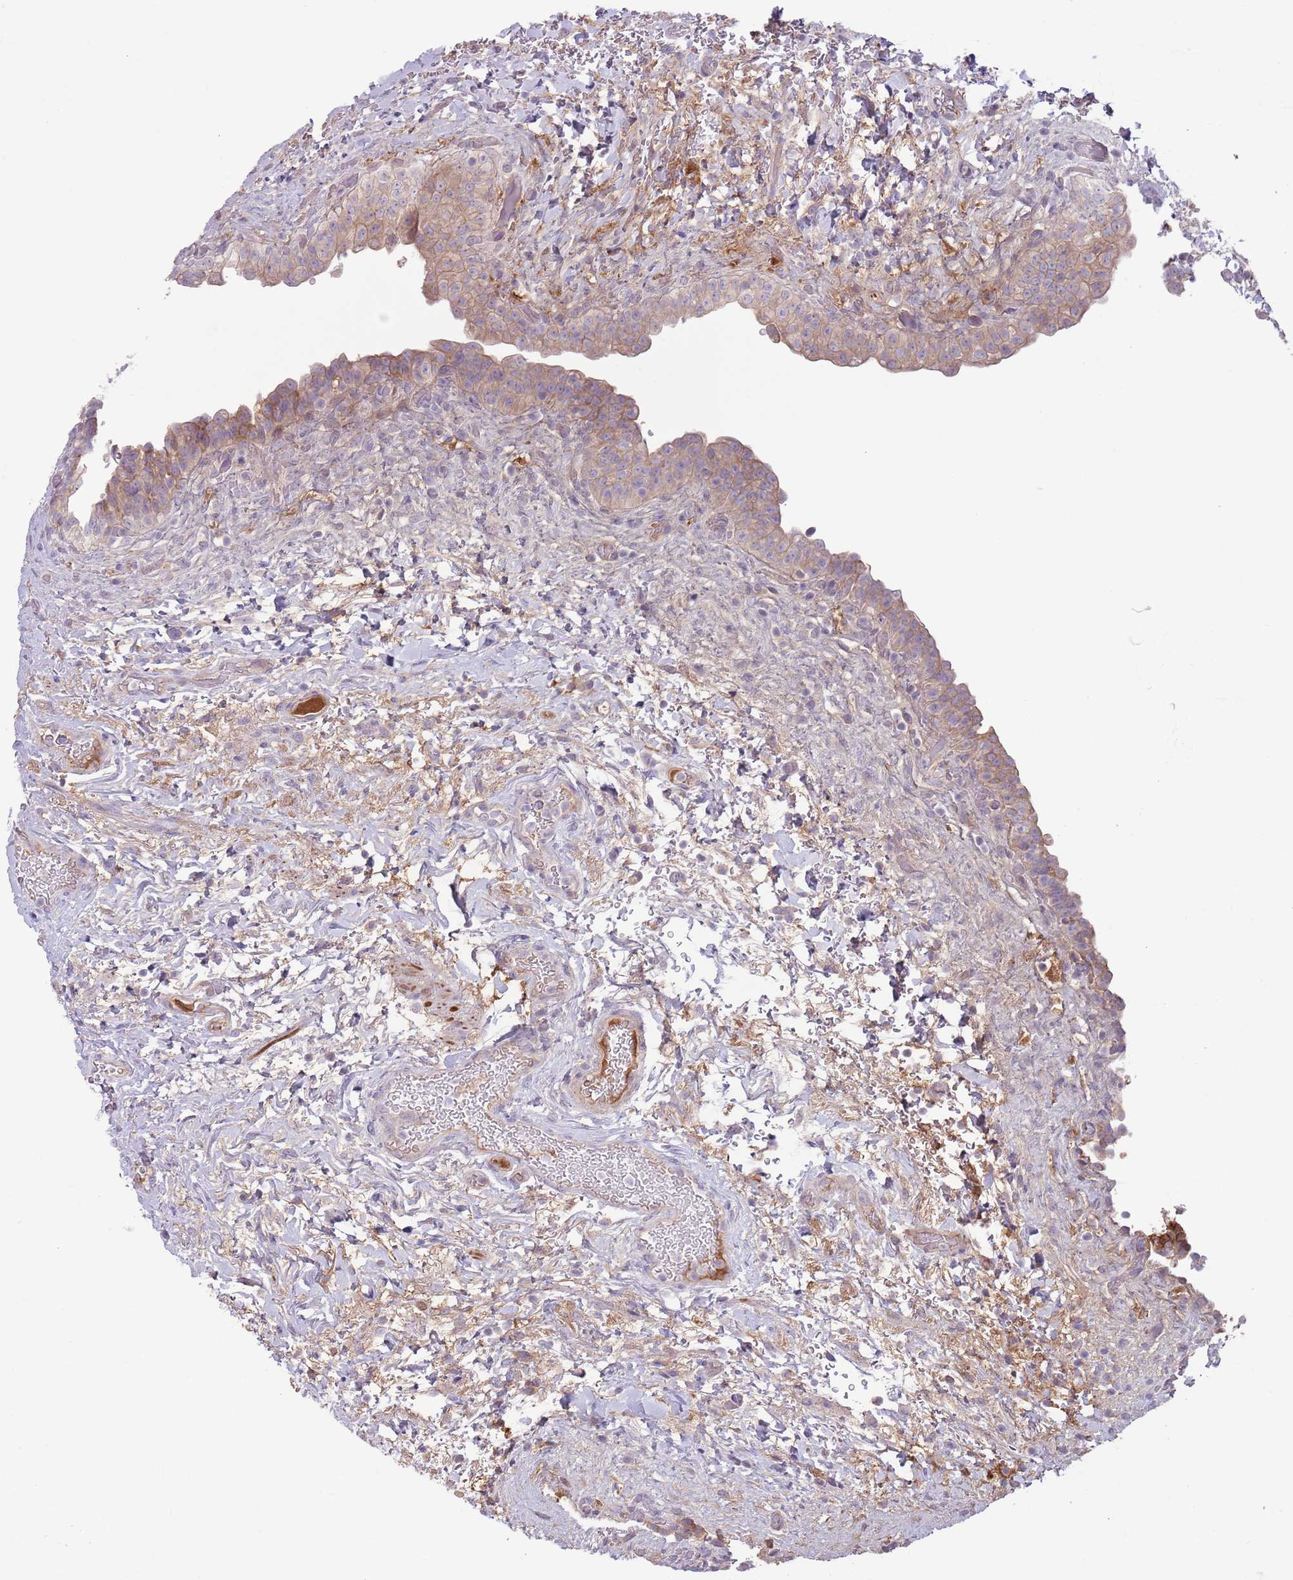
{"staining": {"intensity": "weak", "quantity": ">75%", "location": "cytoplasmic/membranous"}, "tissue": "urinary bladder", "cell_type": "Urothelial cells", "image_type": "normal", "snomed": [{"axis": "morphology", "description": "Normal tissue, NOS"}, {"axis": "topography", "description": "Urinary bladder"}], "caption": "This micrograph exhibits normal urinary bladder stained with IHC to label a protein in brown. The cytoplasmic/membranous of urothelial cells show weak positivity for the protein. Nuclei are counter-stained blue.", "gene": "CFH", "patient": {"sex": "male", "age": 69}}